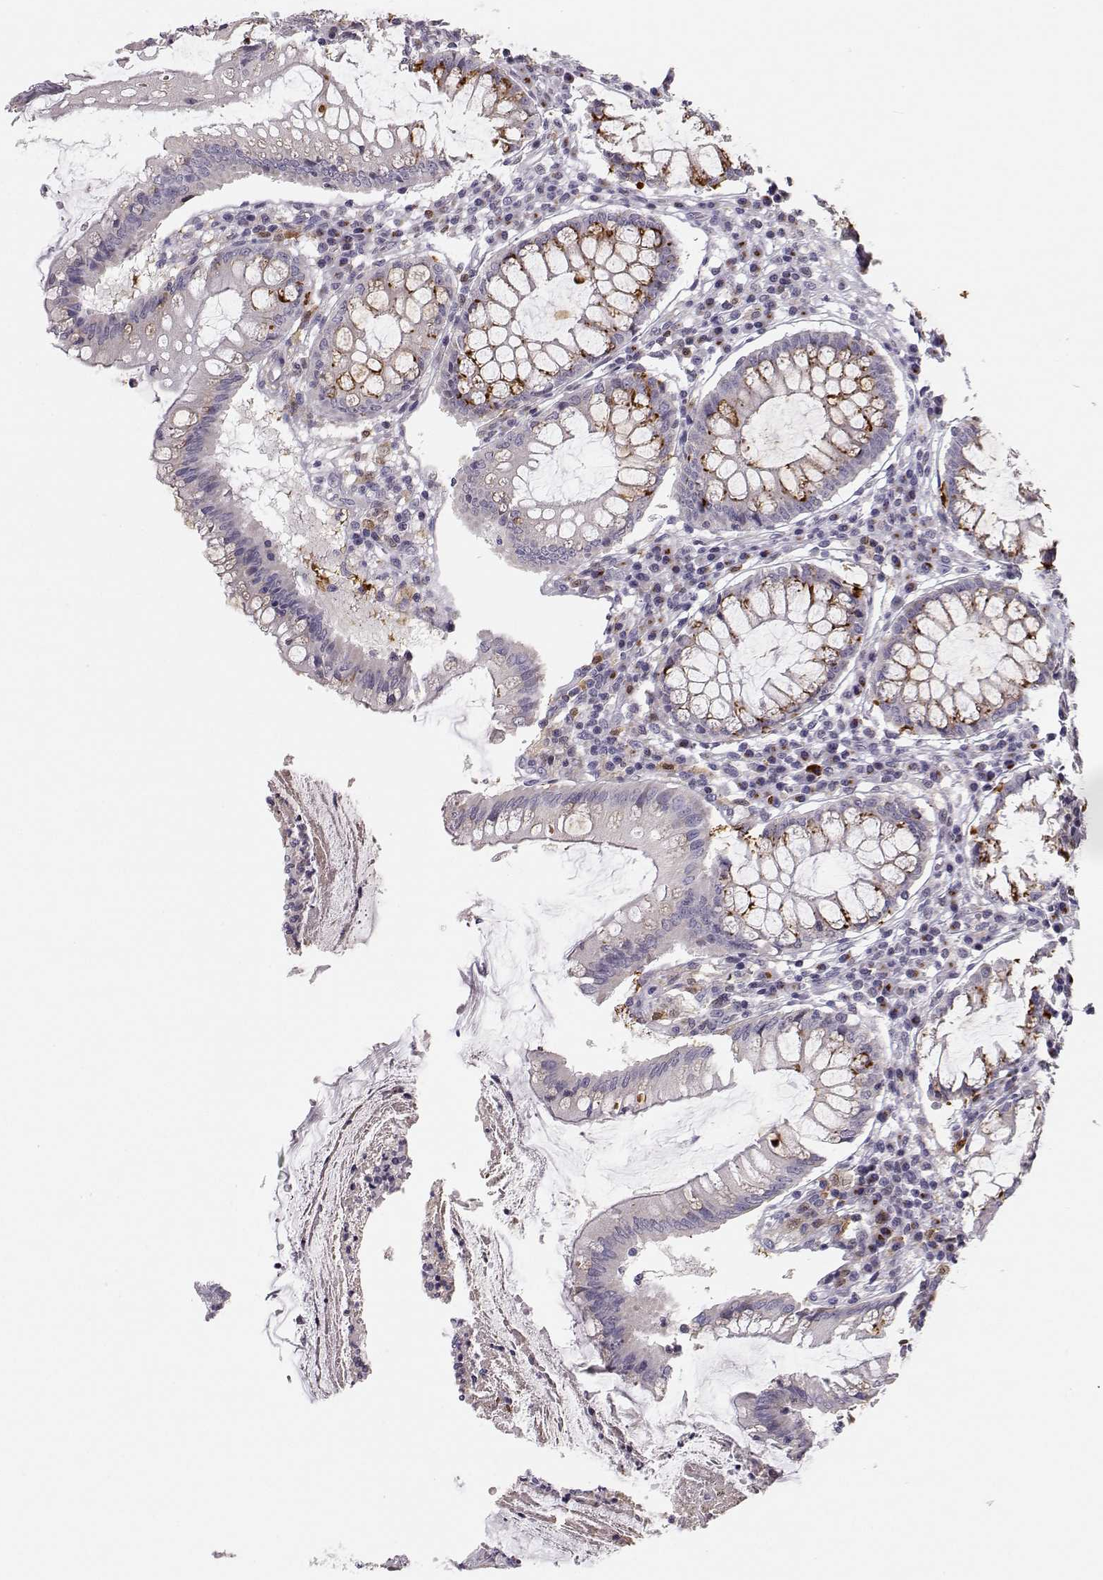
{"staining": {"intensity": "moderate", "quantity": "<25%", "location": "cytoplasmic/membranous"}, "tissue": "colorectal cancer", "cell_type": "Tumor cells", "image_type": "cancer", "snomed": [{"axis": "morphology", "description": "Adenocarcinoma, NOS"}, {"axis": "topography", "description": "Colon"}], "caption": "Approximately <25% of tumor cells in adenocarcinoma (colorectal) reveal moderate cytoplasmic/membranous protein positivity as visualized by brown immunohistochemical staining.", "gene": "HTR7", "patient": {"sex": "female", "age": 70}}